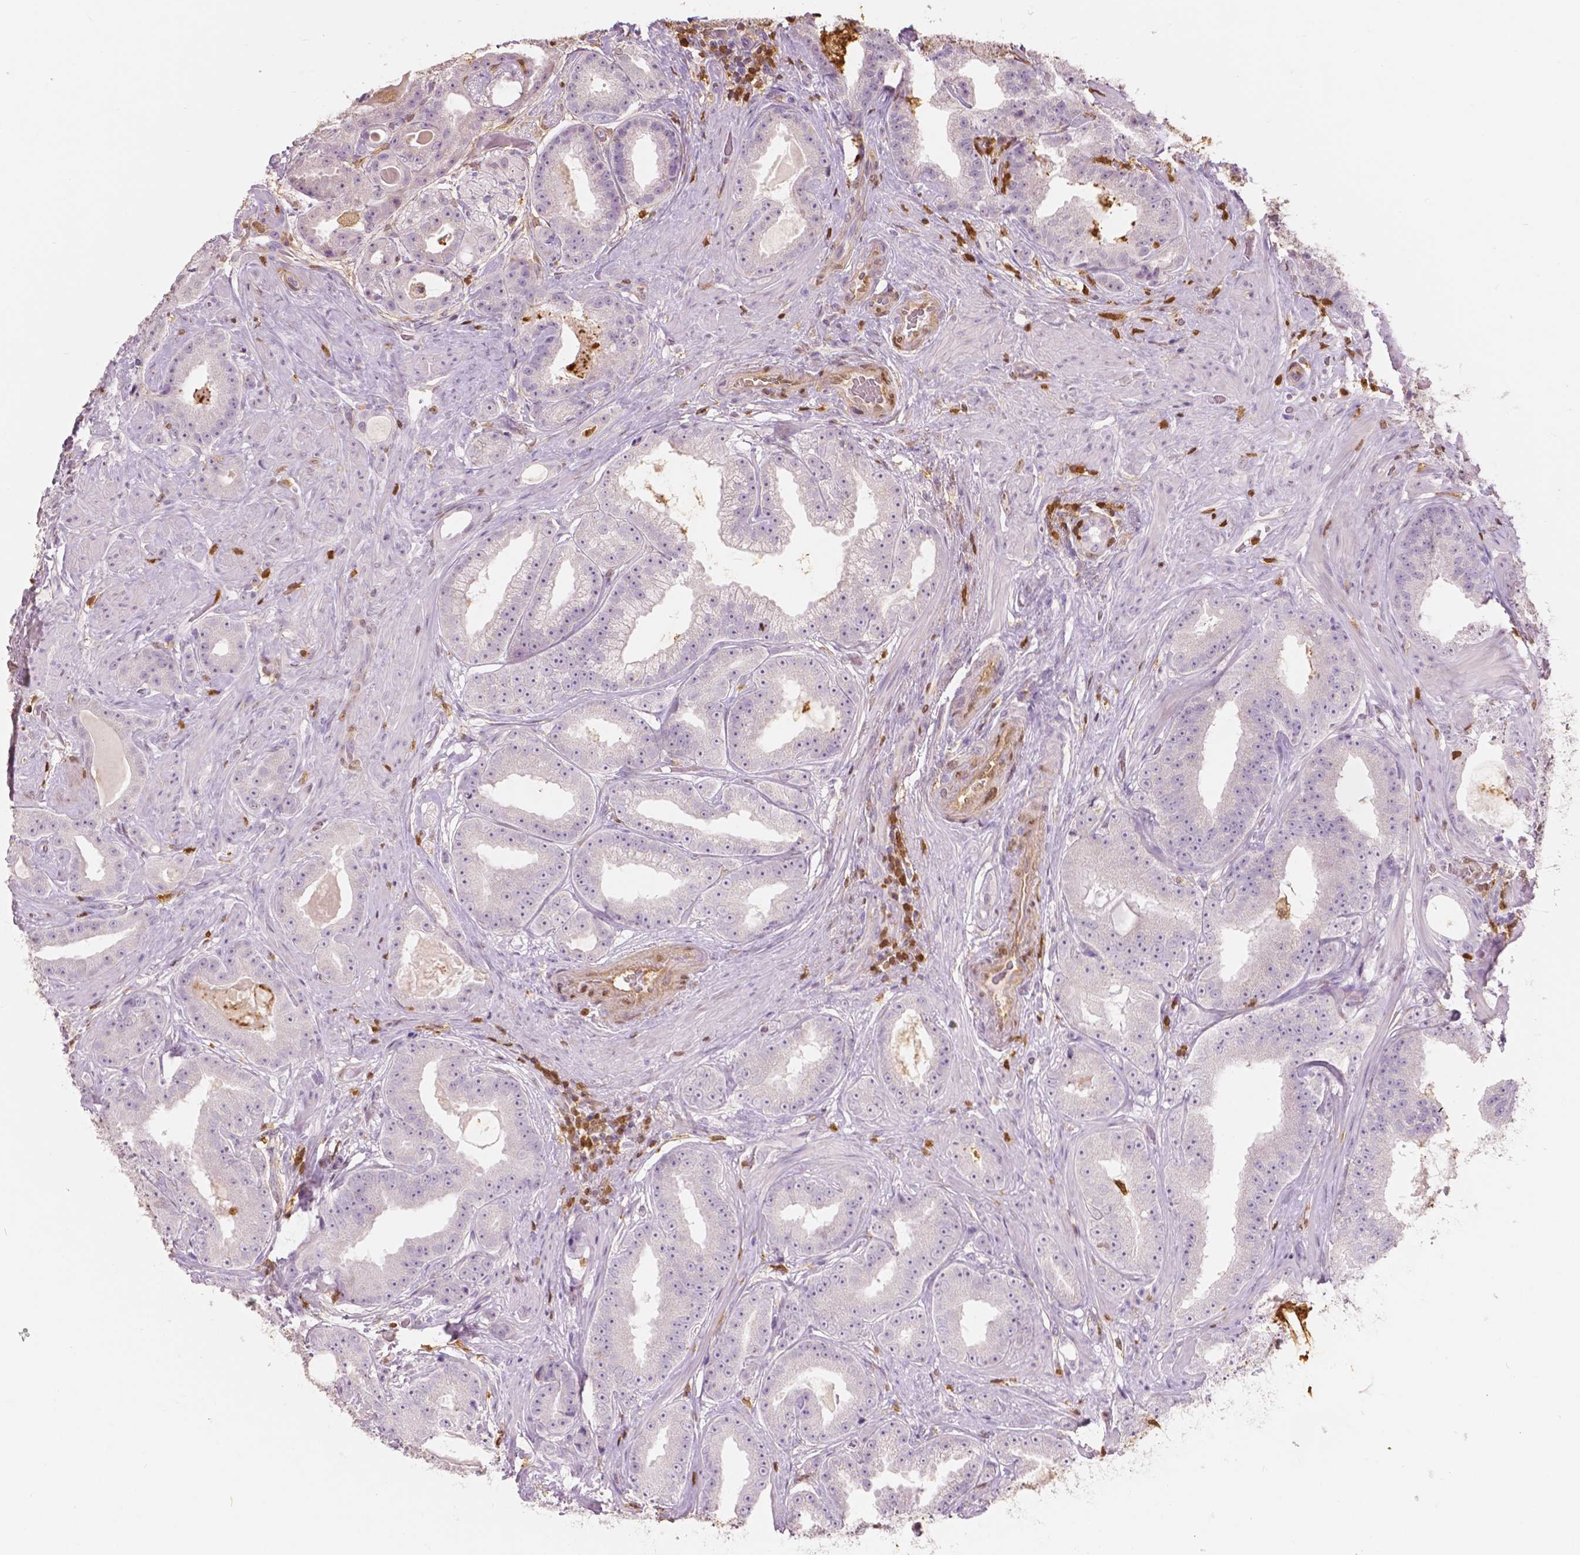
{"staining": {"intensity": "negative", "quantity": "none", "location": "none"}, "tissue": "prostate cancer", "cell_type": "Tumor cells", "image_type": "cancer", "snomed": [{"axis": "morphology", "description": "Adenocarcinoma, Low grade"}, {"axis": "topography", "description": "Prostate"}], "caption": "Histopathology image shows no protein positivity in tumor cells of prostate cancer tissue.", "gene": "S100A4", "patient": {"sex": "male", "age": 60}}